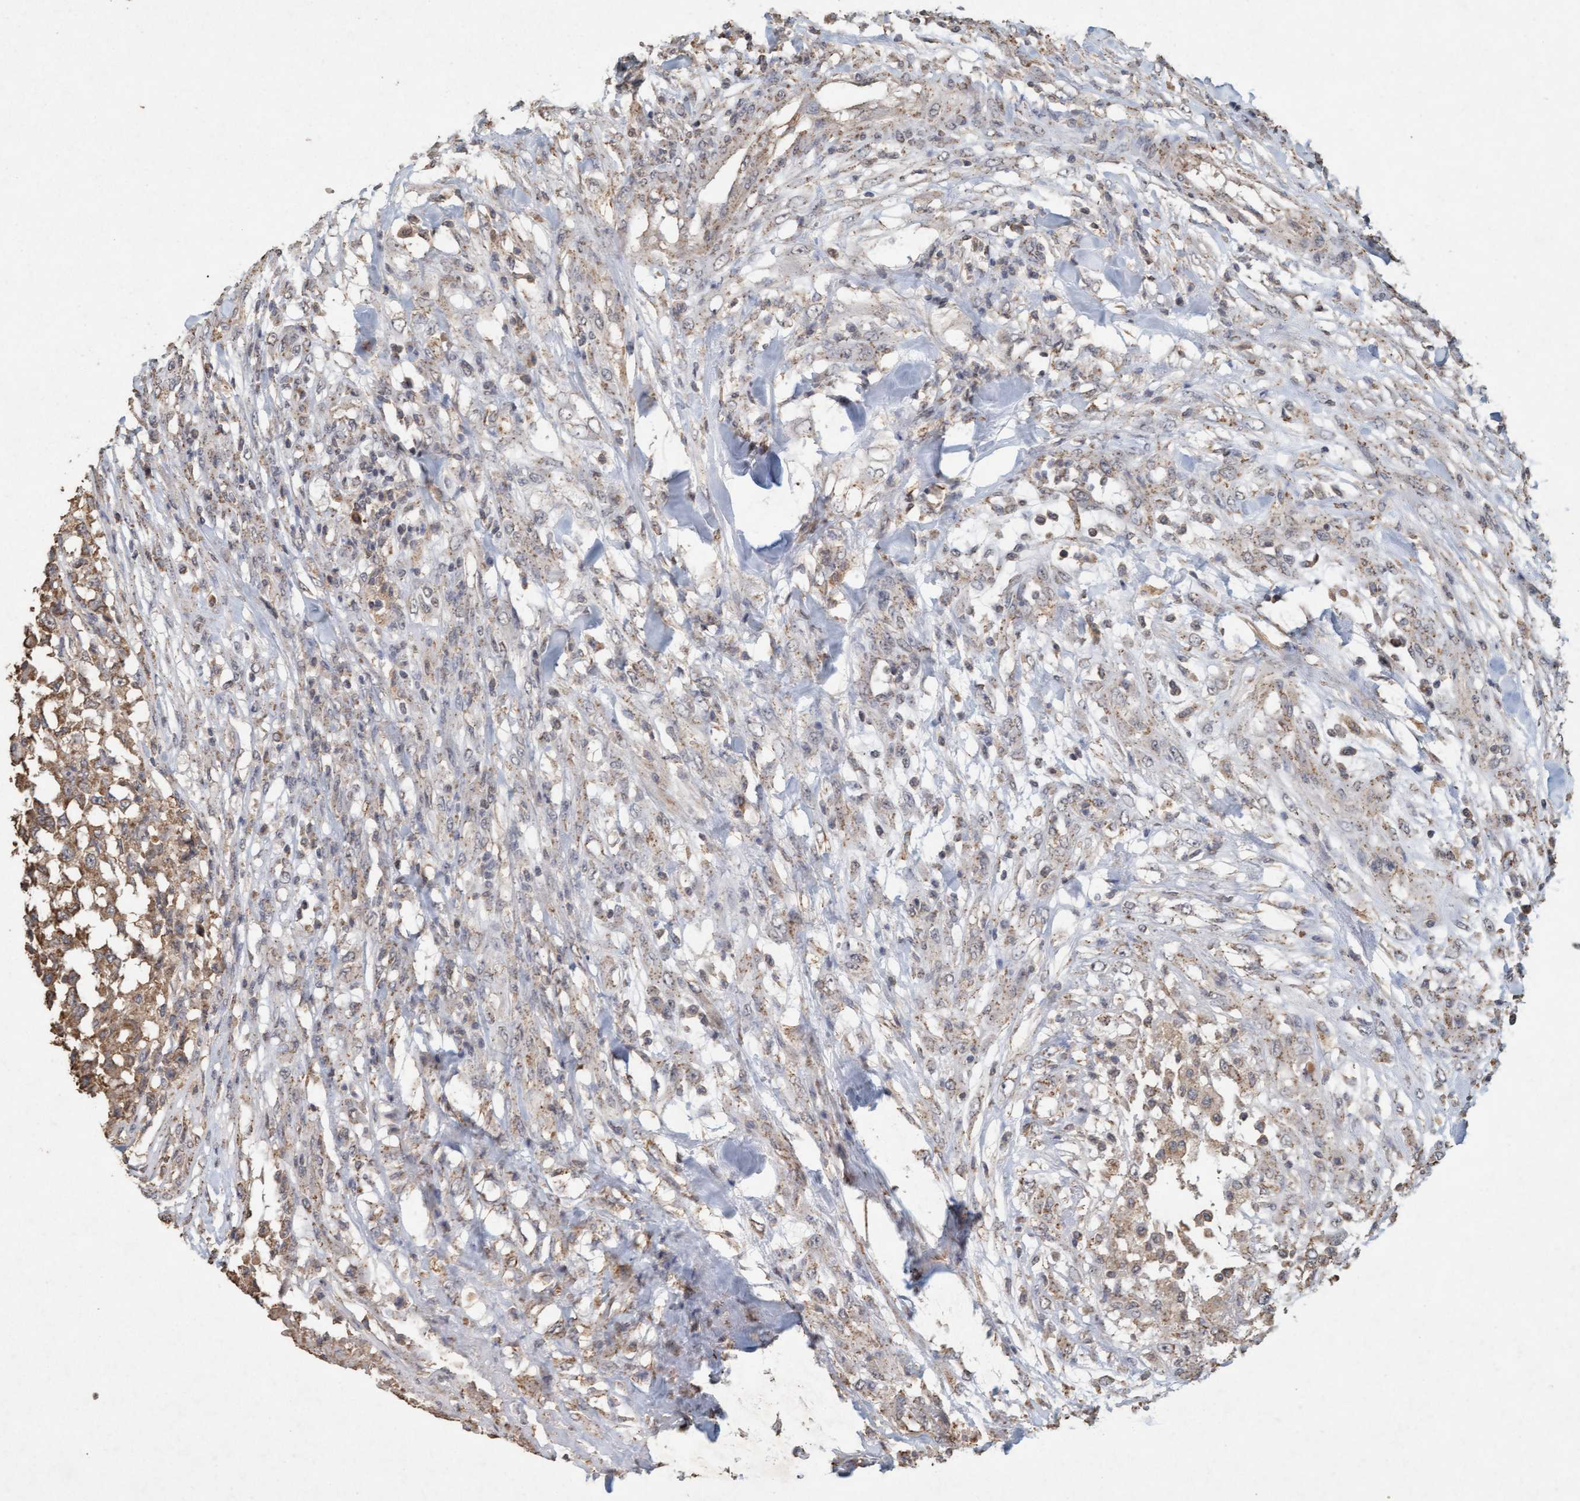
{"staining": {"intensity": "moderate", "quantity": ">75%", "location": "cytoplasmic/membranous"}, "tissue": "testis cancer", "cell_type": "Tumor cells", "image_type": "cancer", "snomed": [{"axis": "morphology", "description": "Seminoma, NOS"}, {"axis": "topography", "description": "Testis"}], "caption": "Seminoma (testis) tissue exhibits moderate cytoplasmic/membranous positivity in approximately >75% of tumor cells", "gene": "VSIG8", "patient": {"sex": "male", "age": 59}}